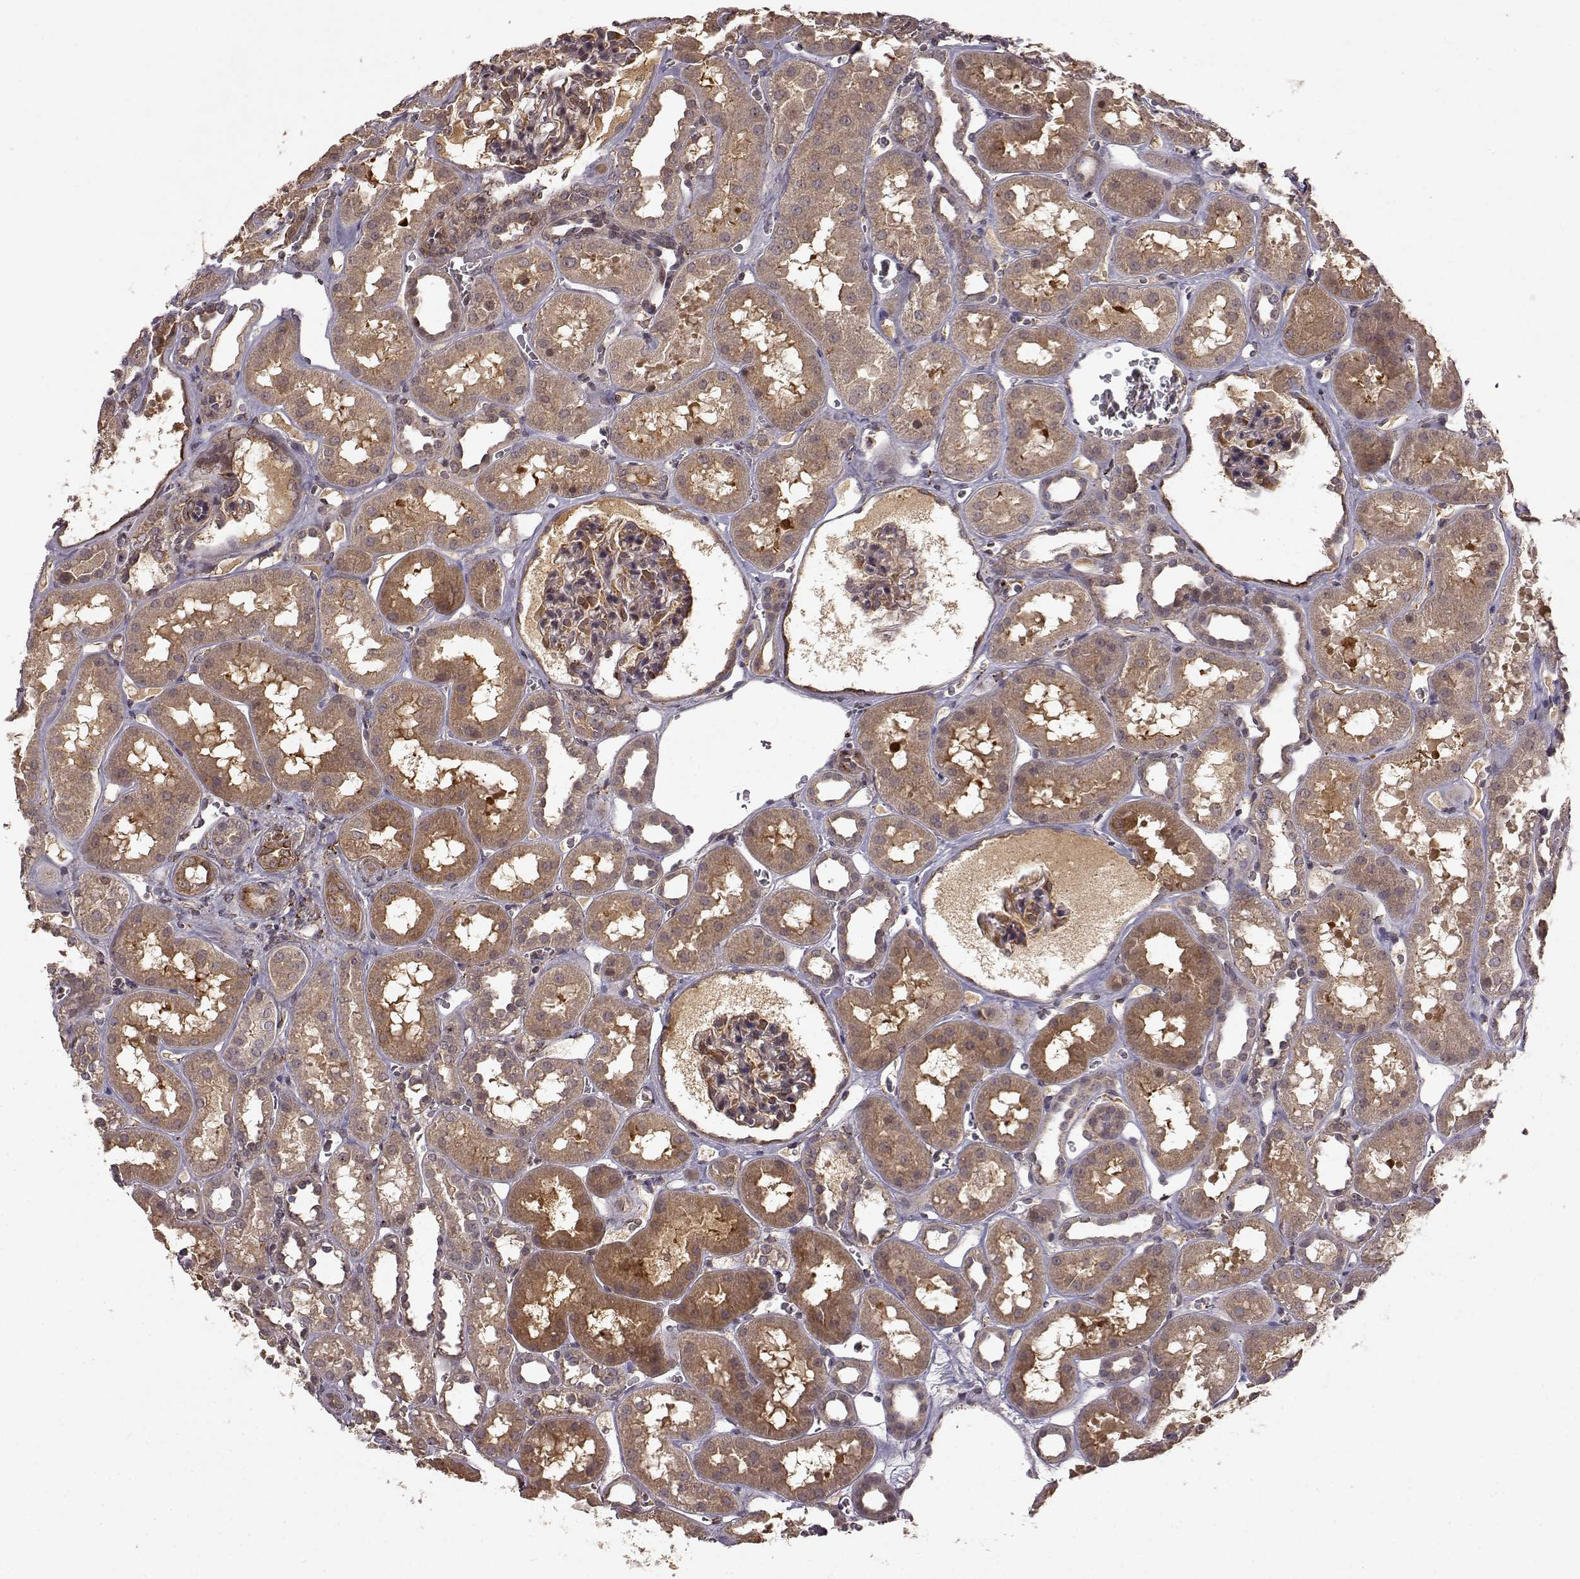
{"staining": {"intensity": "moderate", "quantity": "<25%", "location": "cytoplasmic/membranous"}, "tissue": "kidney", "cell_type": "Cells in glomeruli", "image_type": "normal", "snomed": [{"axis": "morphology", "description": "Normal tissue, NOS"}, {"axis": "topography", "description": "Kidney"}], "caption": "Protein analysis of unremarkable kidney reveals moderate cytoplasmic/membranous positivity in approximately <25% of cells in glomeruli. (Stains: DAB in brown, nuclei in blue, Microscopy: brightfield microscopy at high magnification).", "gene": "FSTL1", "patient": {"sex": "female", "age": 41}}